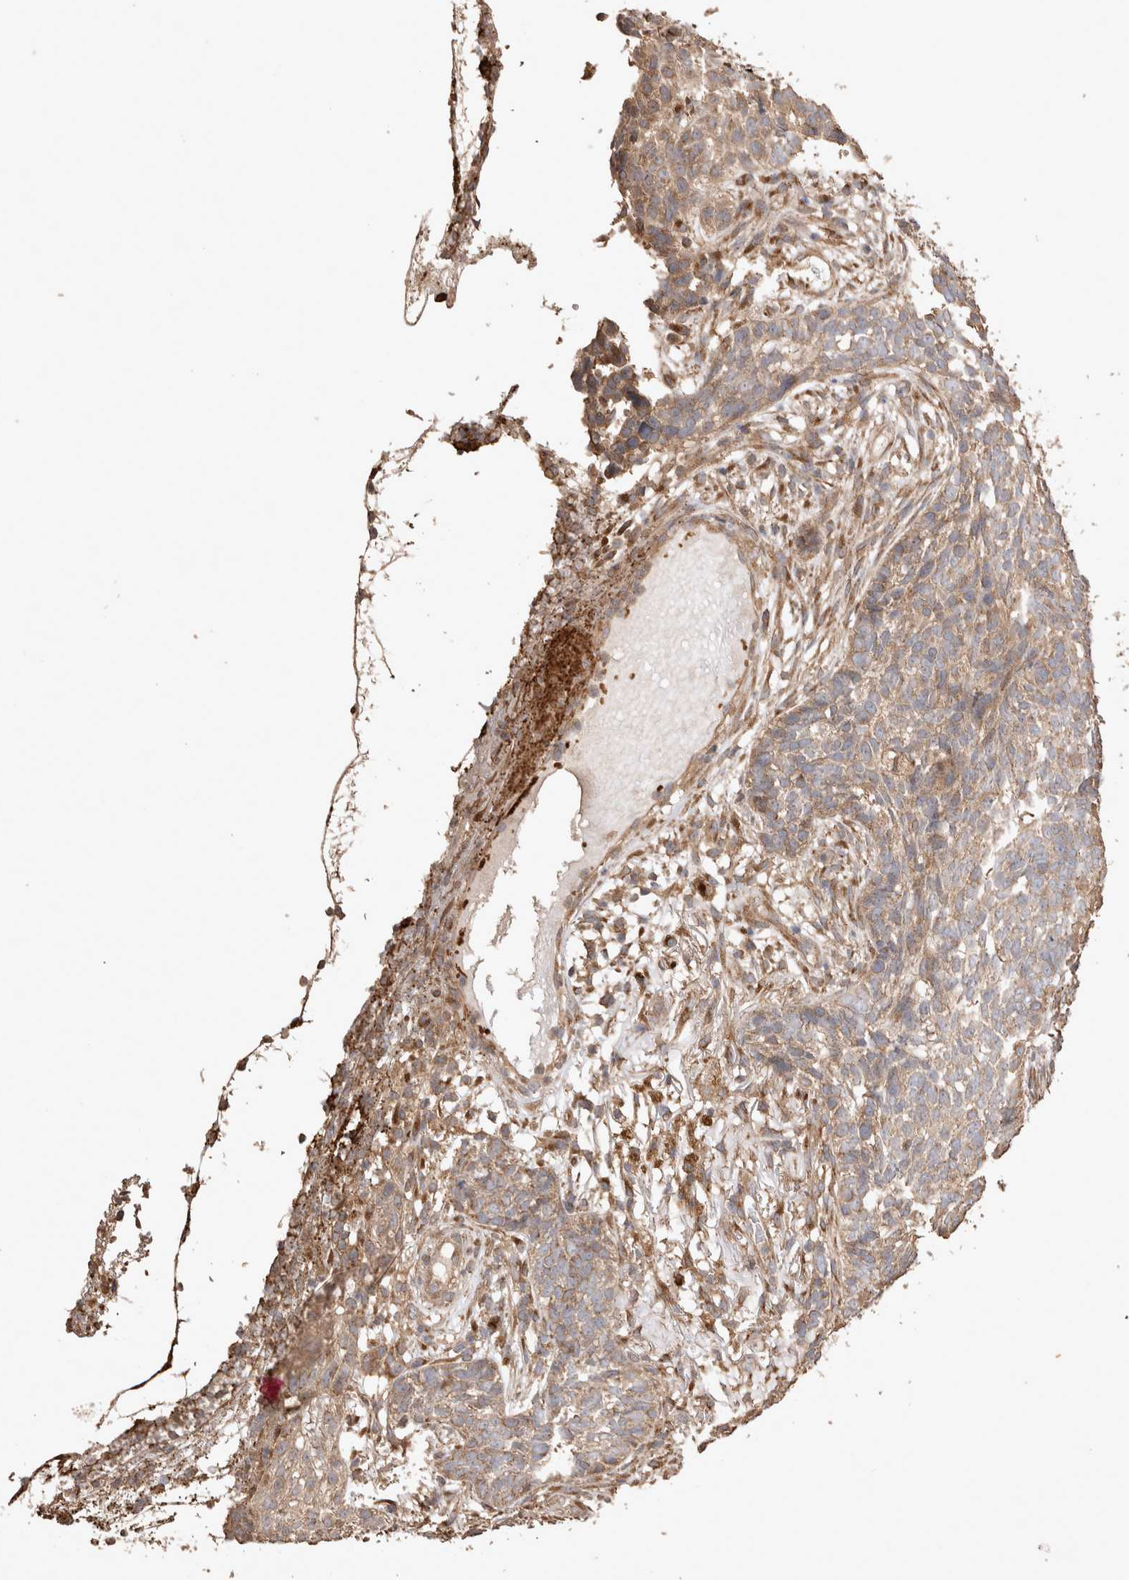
{"staining": {"intensity": "weak", "quantity": ">75%", "location": "cytoplasmic/membranous"}, "tissue": "skin cancer", "cell_type": "Tumor cells", "image_type": "cancer", "snomed": [{"axis": "morphology", "description": "Basal cell carcinoma"}, {"axis": "topography", "description": "Skin"}], "caption": "Human skin basal cell carcinoma stained with a protein marker reveals weak staining in tumor cells.", "gene": "SNX31", "patient": {"sex": "male", "age": 85}}